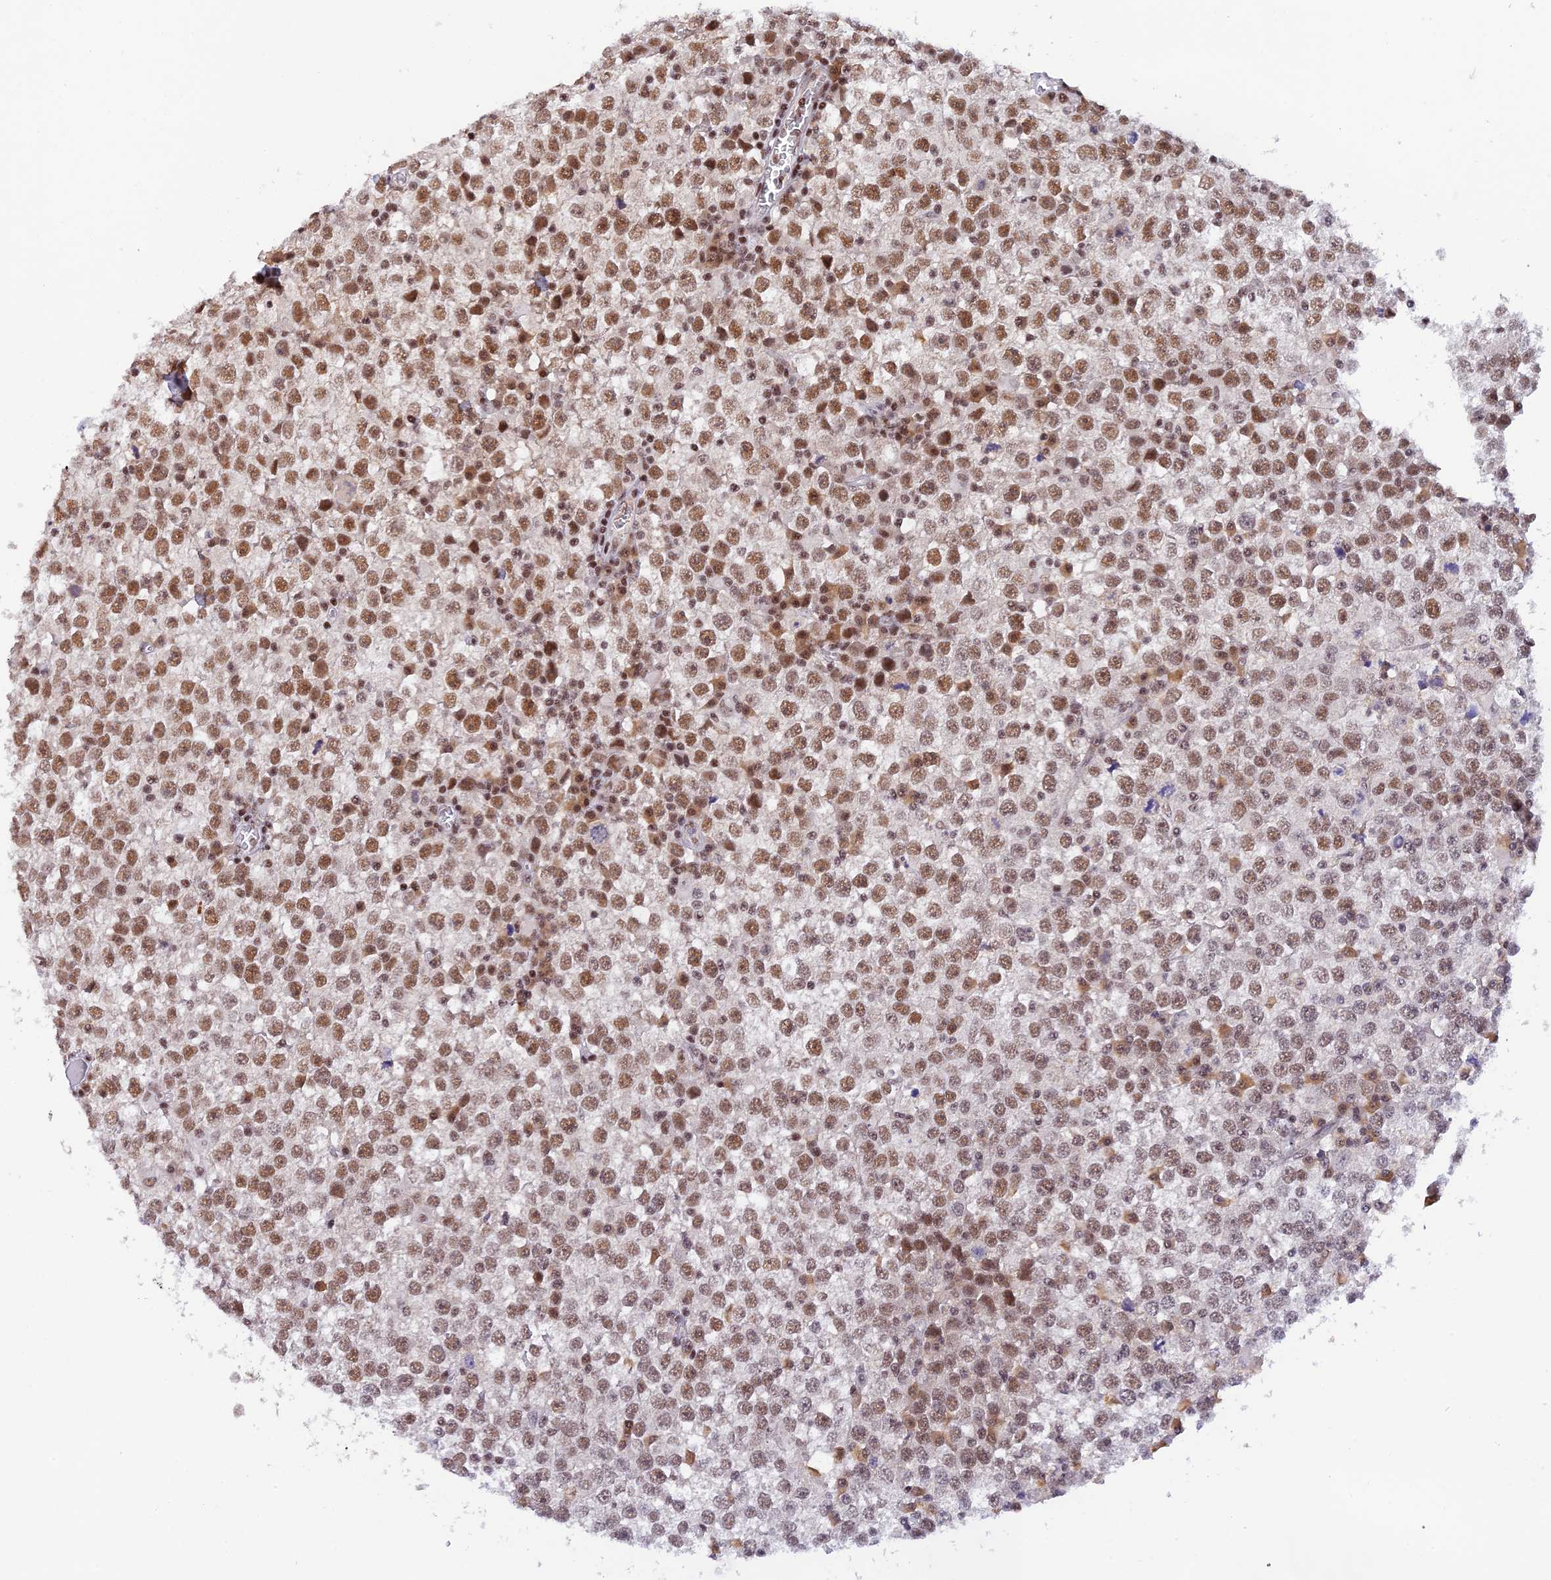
{"staining": {"intensity": "moderate", "quantity": ">75%", "location": "nuclear"}, "tissue": "testis cancer", "cell_type": "Tumor cells", "image_type": "cancer", "snomed": [{"axis": "morphology", "description": "Seminoma, NOS"}, {"axis": "topography", "description": "Testis"}], "caption": "Seminoma (testis) tissue exhibits moderate nuclear staining in approximately >75% of tumor cells, visualized by immunohistochemistry. (Stains: DAB in brown, nuclei in blue, Microscopy: brightfield microscopy at high magnification).", "gene": "THAP11", "patient": {"sex": "male", "age": 65}}